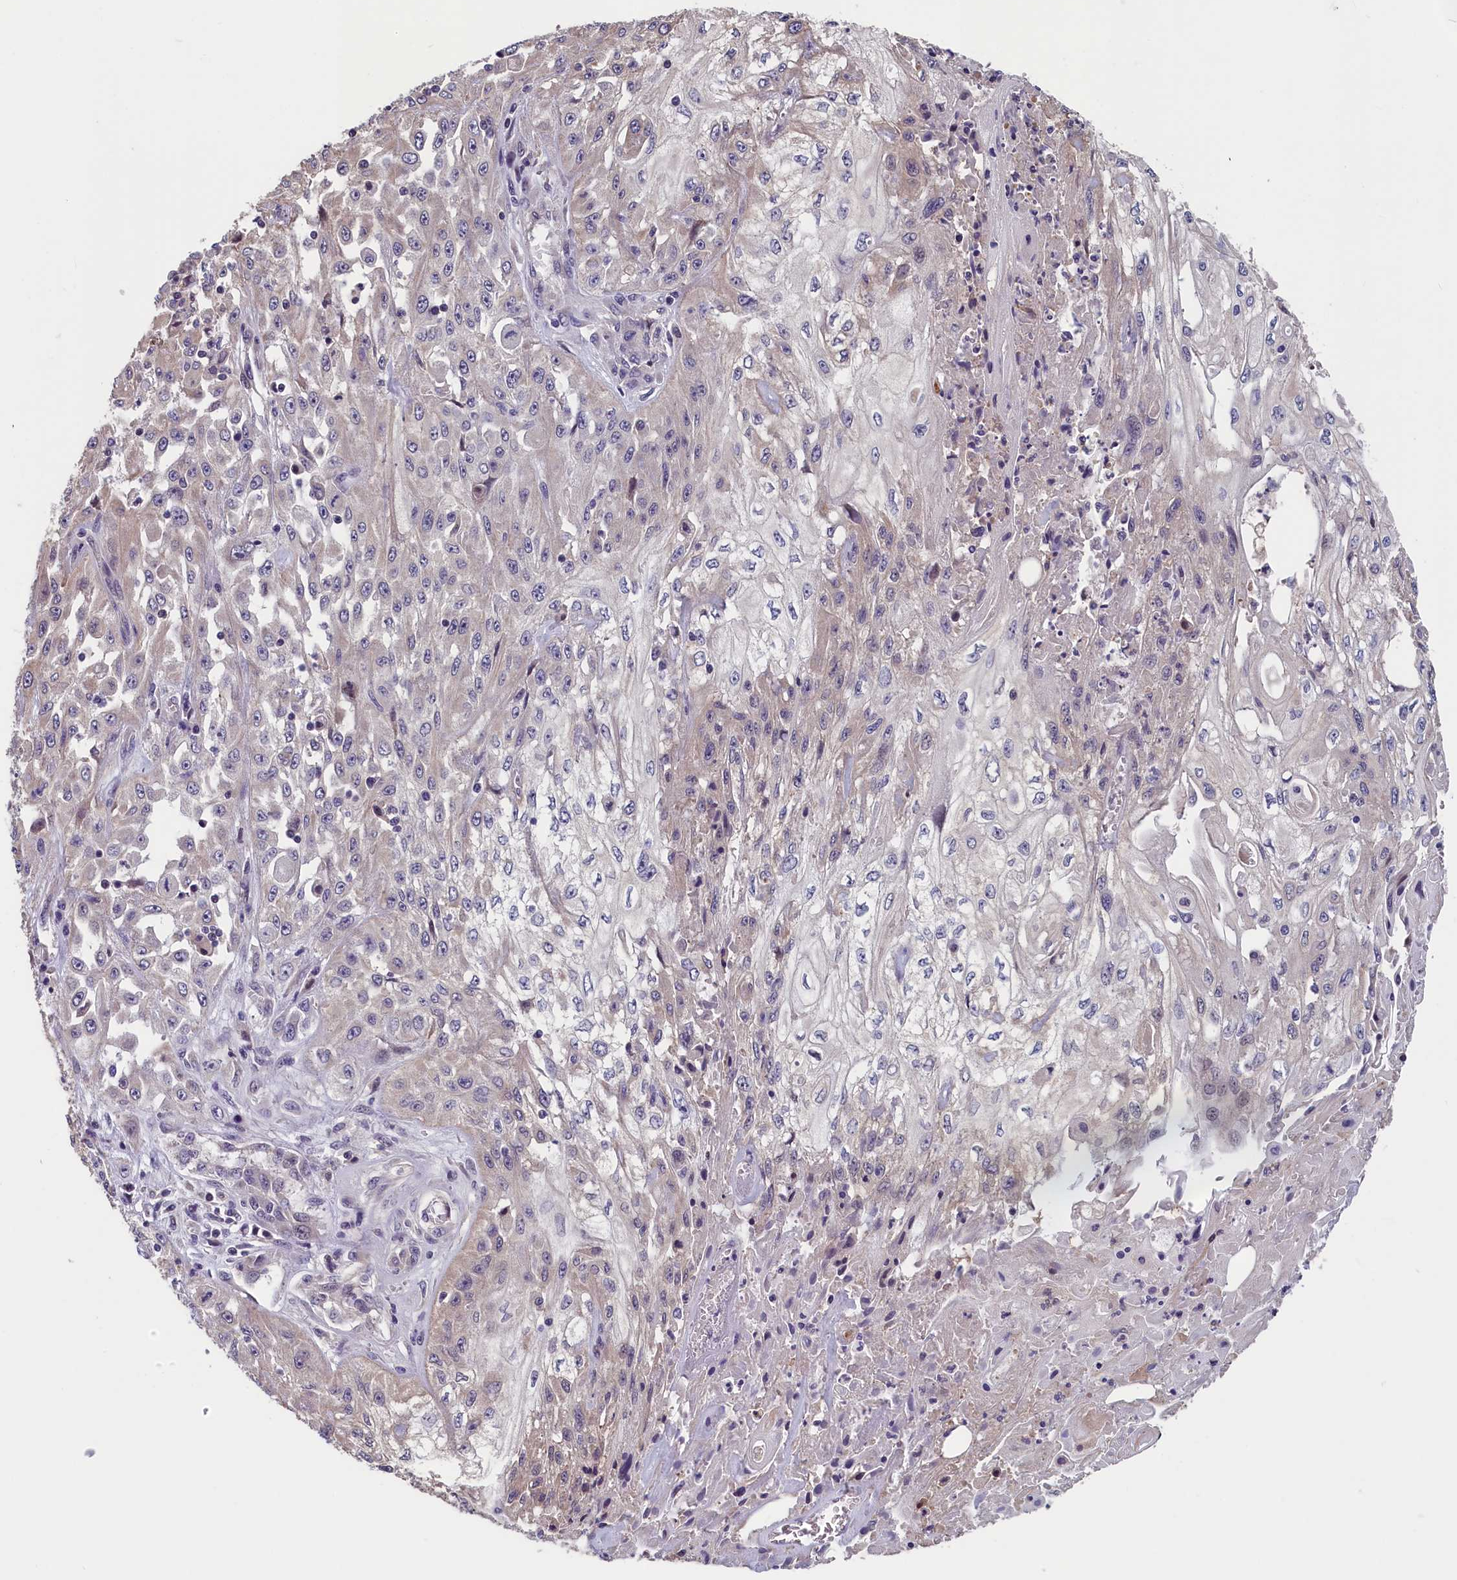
{"staining": {"intensity": "negative", "quantity": "none", "location": "none"}, "tissue": "skin cancer", "cell_type": "Tumor cells", "image_type": "cancer", "snomed": [{"axis": "morphology", "description": "Squamous cell carcinoma, NOS"}, {"axis": "morphology", "description": "Squamous cell carcinoma, metastatic, NOS"}, {"axis": "topography", "description": "Skin"}, {"axis": "topography", "description": "Lymph node"}], "caption": "DAB (3,3'-diaminobenzidine) immunohistochemical staining of human skin cancer shows no significant expression in tumor cells.", "gene": "TMEM116", "patient": {"sex": "male", "age": 75}}